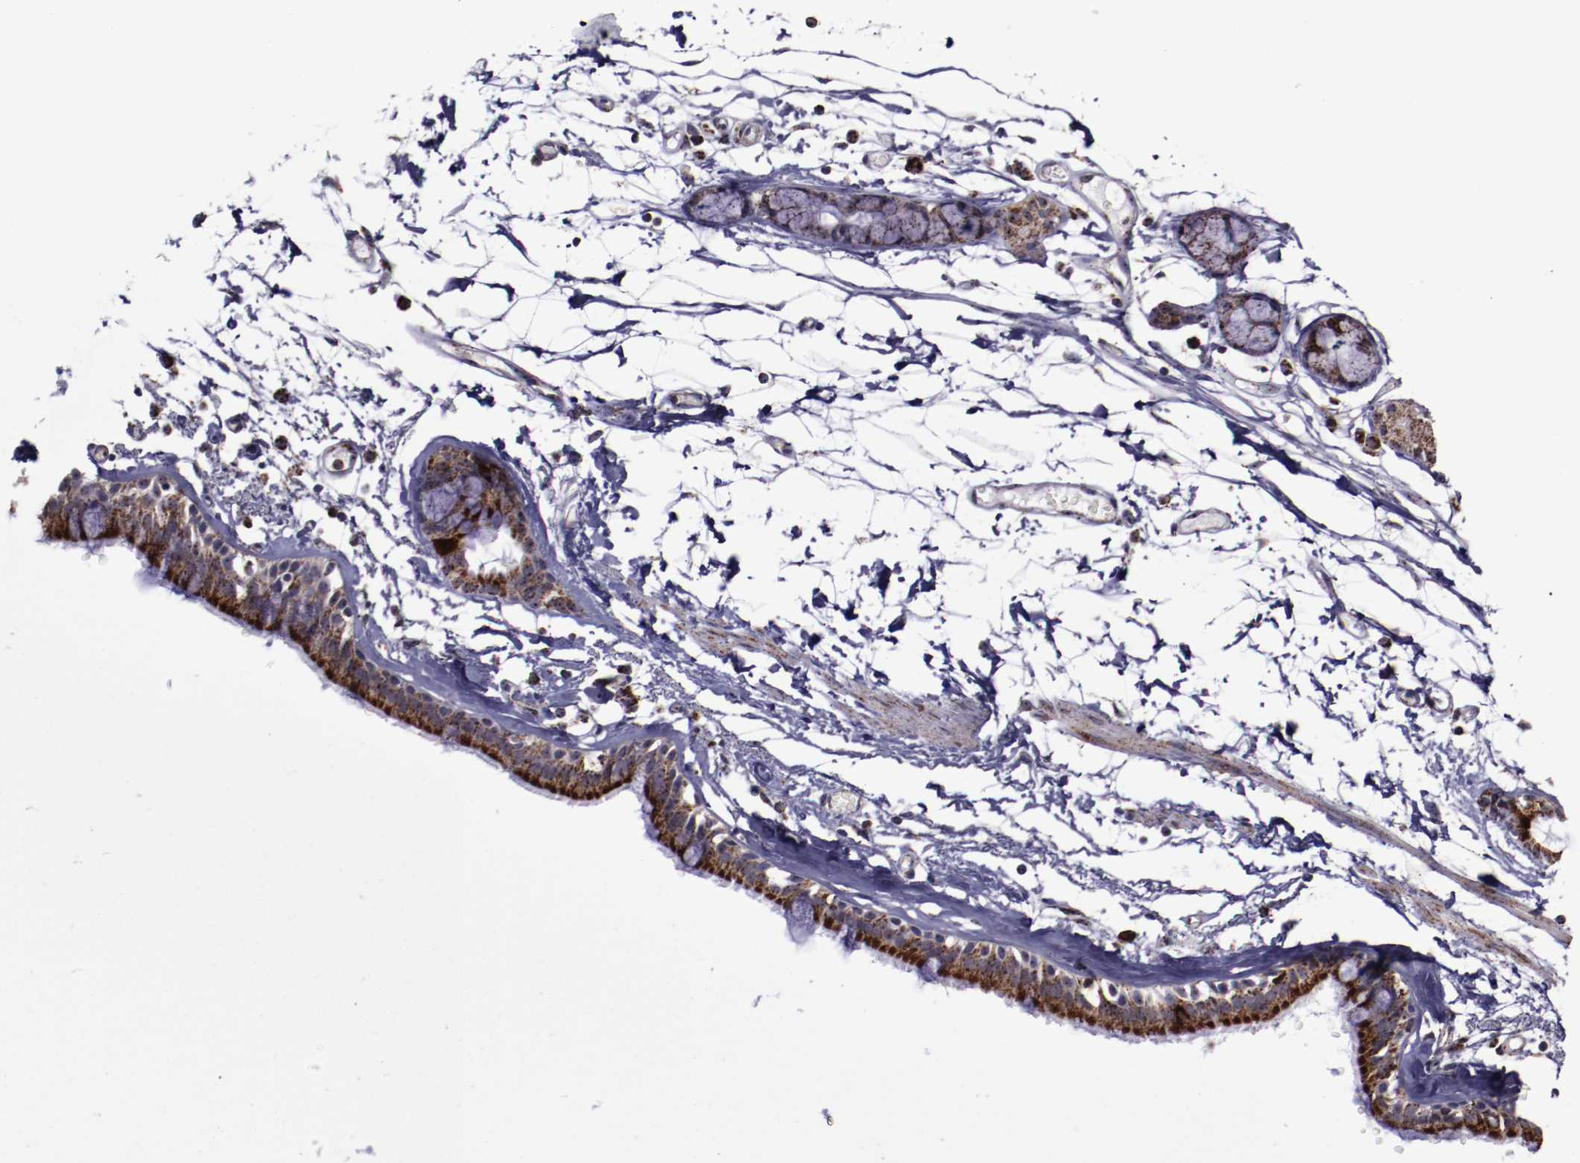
{"staining": {"intensity": "strong", "quantity": ">75%", "location": "cytoplasmic/membranous"}, "tissue": "bronchus", "cell_type": "Respiratory epithelial cells", "image_type": "normal", "snomed": [{"axis": "morphology", "description": "Normal tissue, NOS"}, {"axis": "topography", "description": "Bronchus"}, {"axis": "topography", "description": "Lung"}], "caption": "The image demonstrates staining of benign bronchus, revealing strong cytoplasmic/membranous protein expression (brown color) within respiratory epithelial cells.", "gene": "LONP1", "patient": {"sex": "female", "age": 56}}